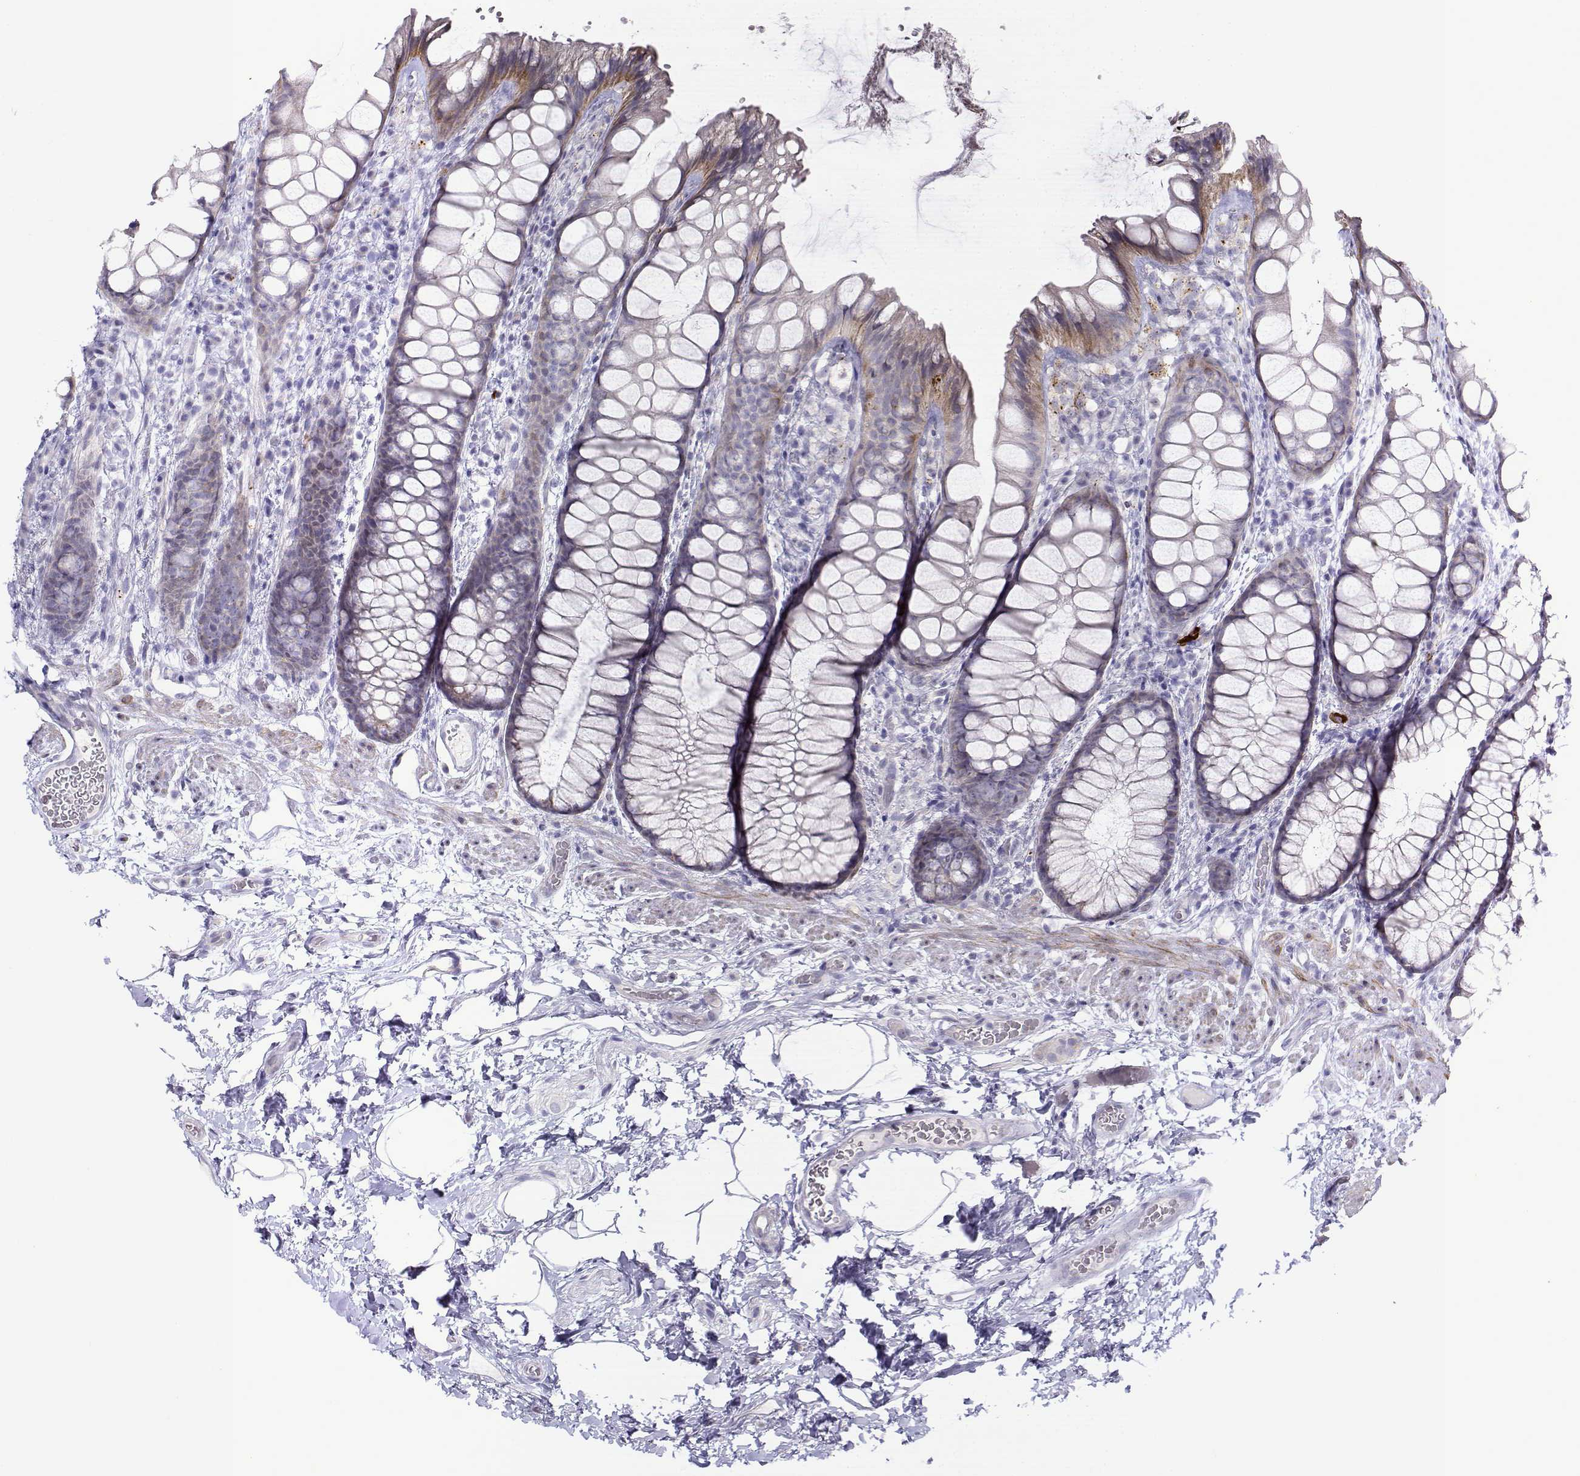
{"staining": {"intensity": "moderate", "quantity": "25%-75%", "location": "cytoplasmic/membranous"}, "tissue": "rectum", "cell_type": "Glandular cells", "image_type": "normal", "snomed": [{"axis": "morphology", "description": "Normal tissue, NOS"}, {"axis": "topography", "description": "Rectum"}], "caption": "IHC image of benign human rectum stained for a protein (brown), which demonstrates medium levels of moderate cytoplasmic/membranous staining in about 25%-75% of glandular cells.", "gene": "NOS1AP", "patient": {"sex": "female", "age": 62}}